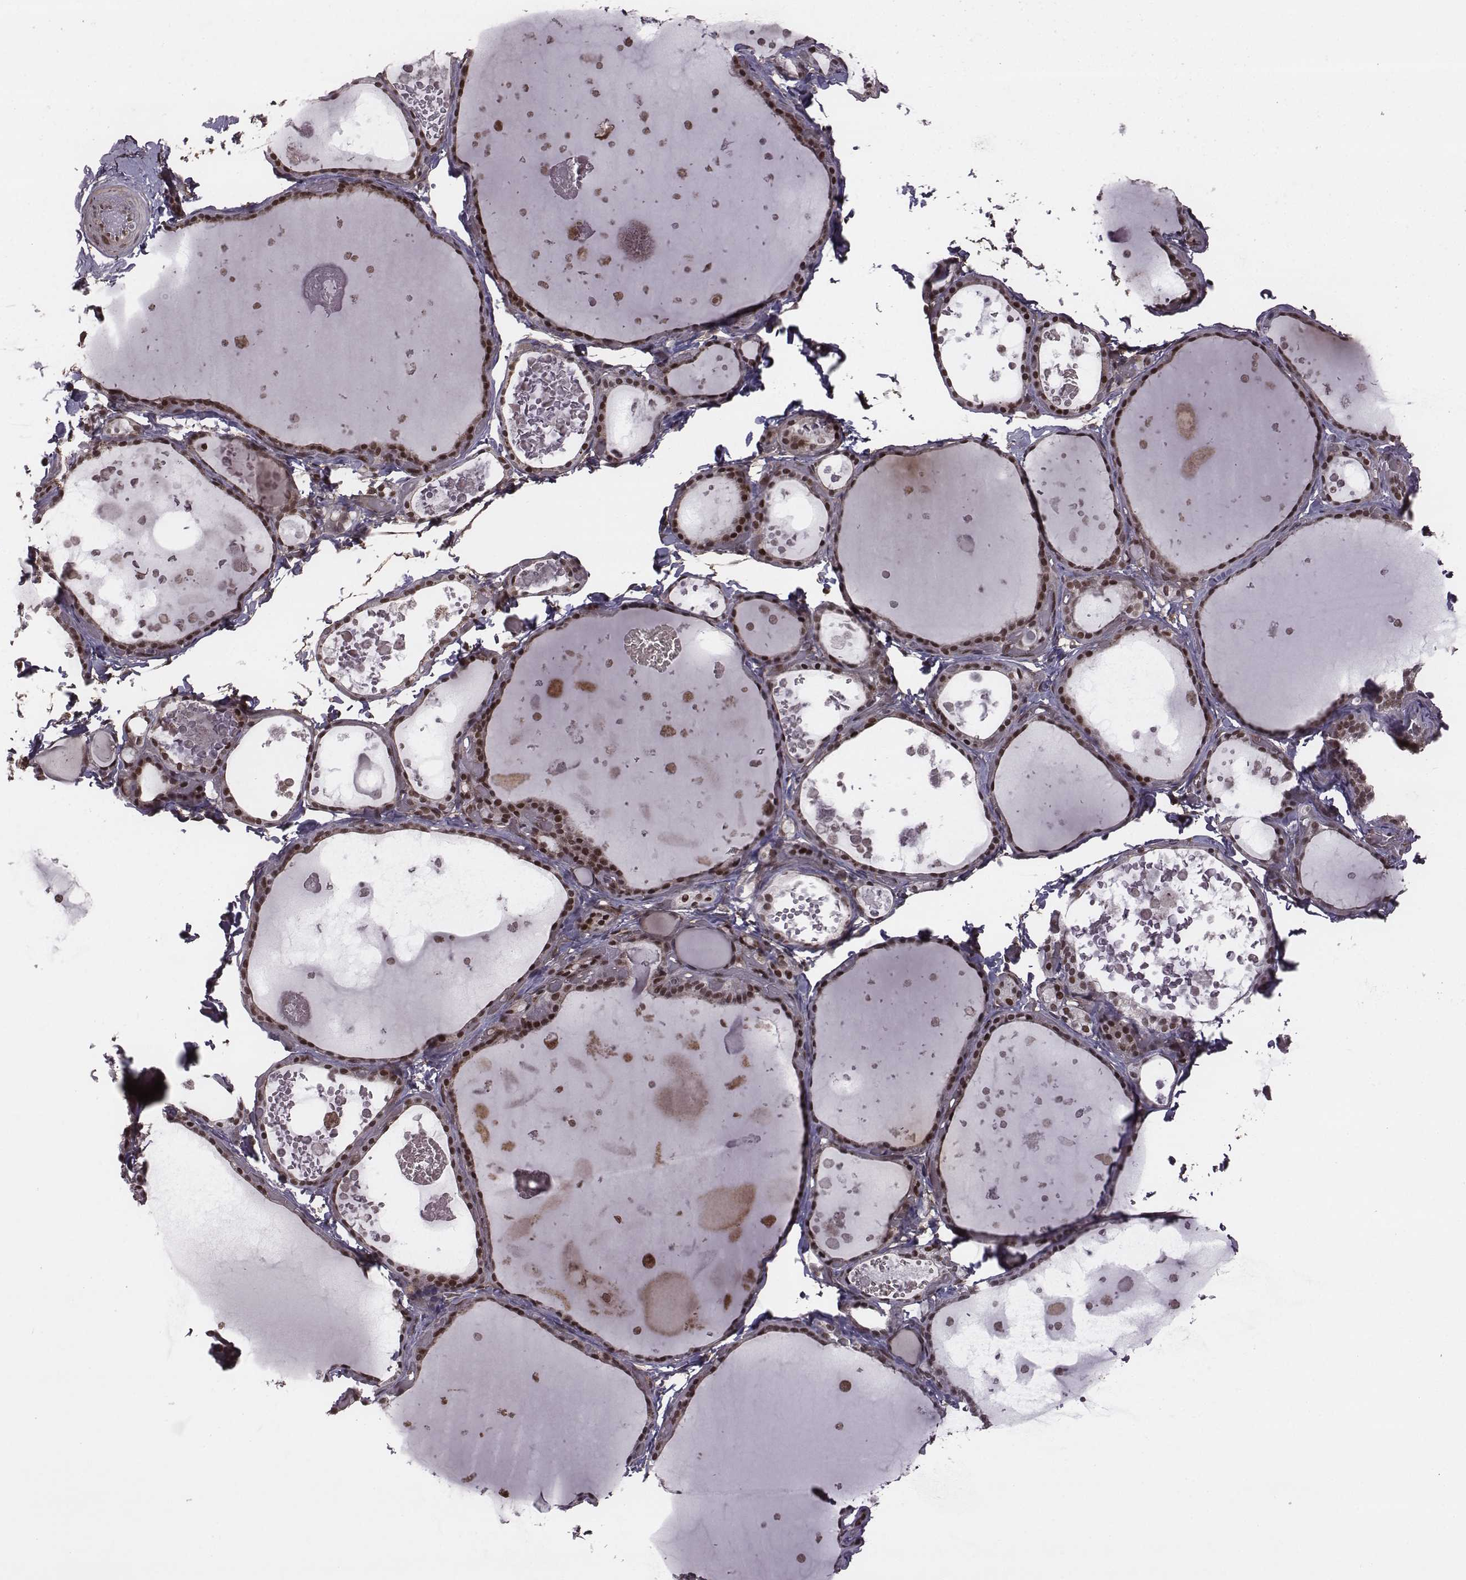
{"staining": {"intensity": "strong", "quantity": "25%-75%", "location": "nuclear"}, "tissue": "thyroid gland", "cell_type": "Glandular cells", "image_type": "normal", "snomed": [{"axis": "morphology", "description": "Normal tissue, NOS"}, {"axis": "topography", "description": "Thyroid gland"}], "caption": "Immunohistochemistry (IHC) staining of normal thyroid gland, which exhibits high levels of strong nuclear positivity in about 25%-75% of glandular cells indicating strong nuclear protein positivity. The staining was performed using DAB (brown) for protein detection and nuclei were counterstained in hematoxylin (blue).", "gene": "RPL3", "patient": {"sex": "female", "age": 56}}